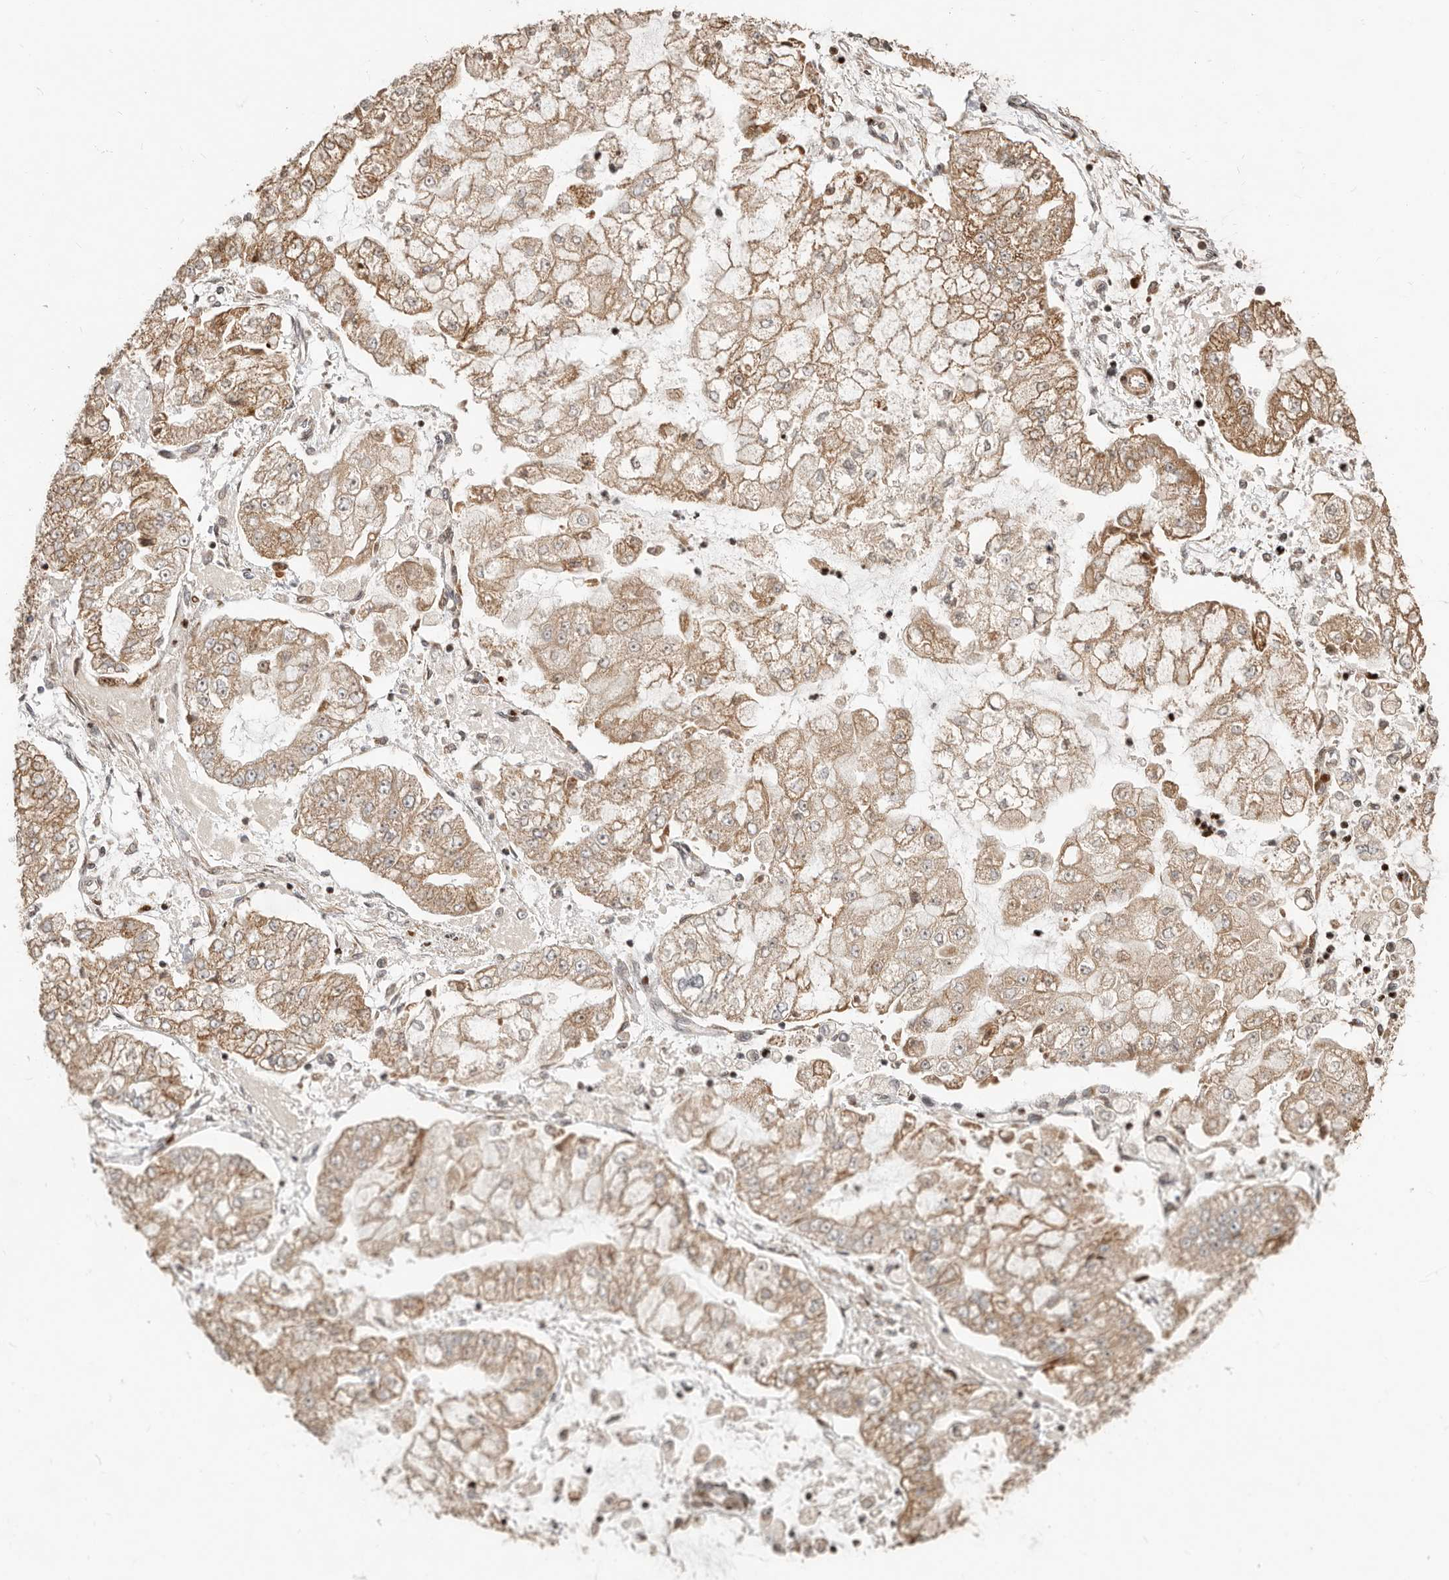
{"staining": {"intensity": "moderate", "quantity": ">75%", "location": "cytoplasmic/membranous"}, "tissue": "stomach cancer", "cell_type": "Tumor cells", "image_type": "cancer", "snomed": [{"axis": "morphology", "description": "Adenocarcinoma, NOS"}, {"axis": "topography", "description": "Stomach"}], "caption": "Protein analysis of stomach cancer (adenocarcinoma) tissue reveals moderate cytoplasmic/membranous positivity in approximately >75% of tumor cells.", "gene": "TRIM4", "patient": {"sex": "male", "age": 76}}